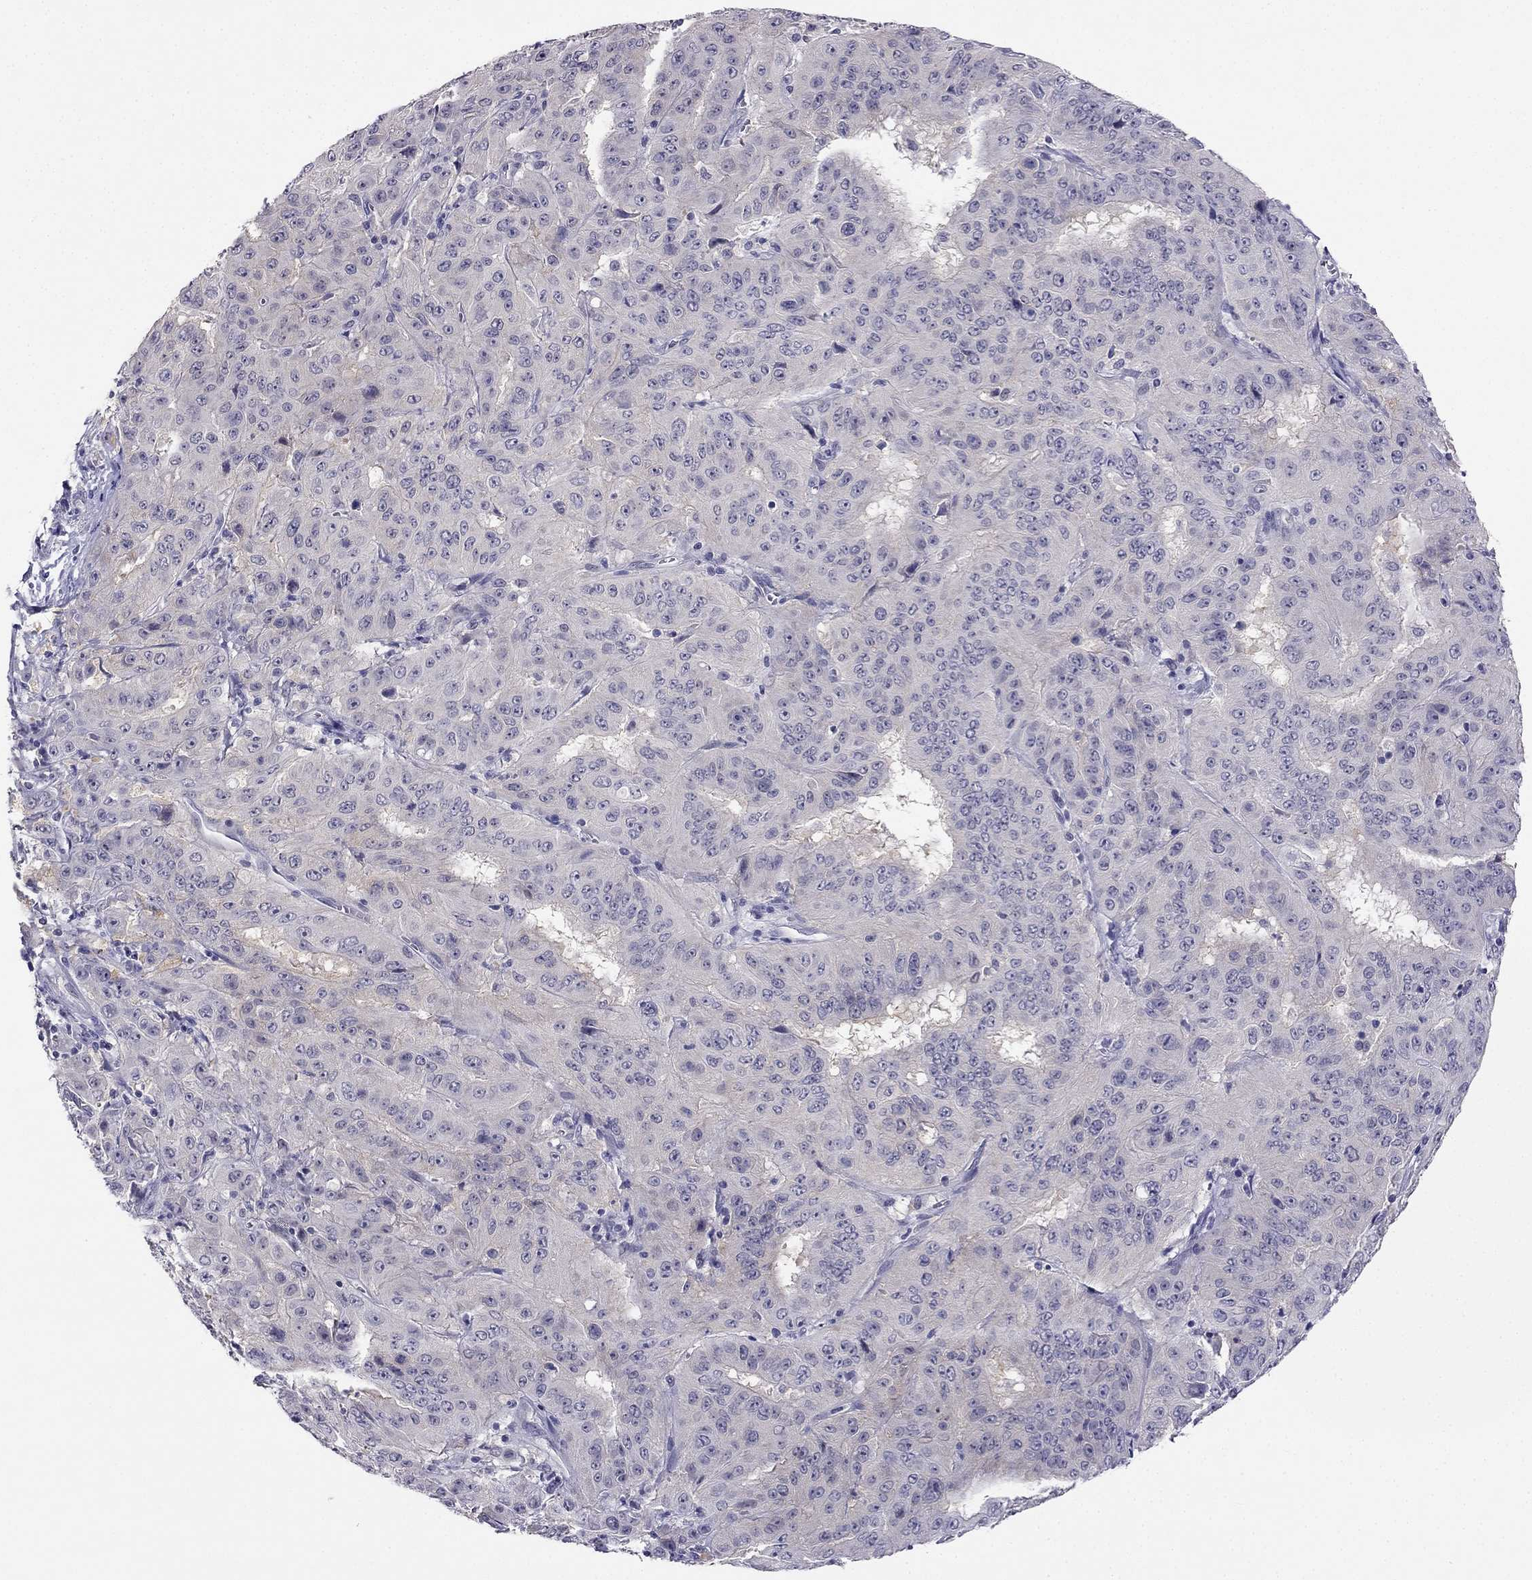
{"staining": {"intensity": "negative", "quantity": "none", "location": "none"}, "tissue": "pancreatic cancer", "cell_type": "Tumor cells", "image_type": "cancer", "snomed": [{"axis": "morphology", "description": "Adenocarcinoma, NOS"}, {"axis": "topography", "description": "Pancreas"}], "caption": "DAB (3,3'-diaminobenzidine) immunohistochemical staining of human pancreatic cancer (adenocarcinoma) displays no significant expression in tumor cells.", "gene": "C16orf89", "patient": {"sex": "male", "age": 63}}